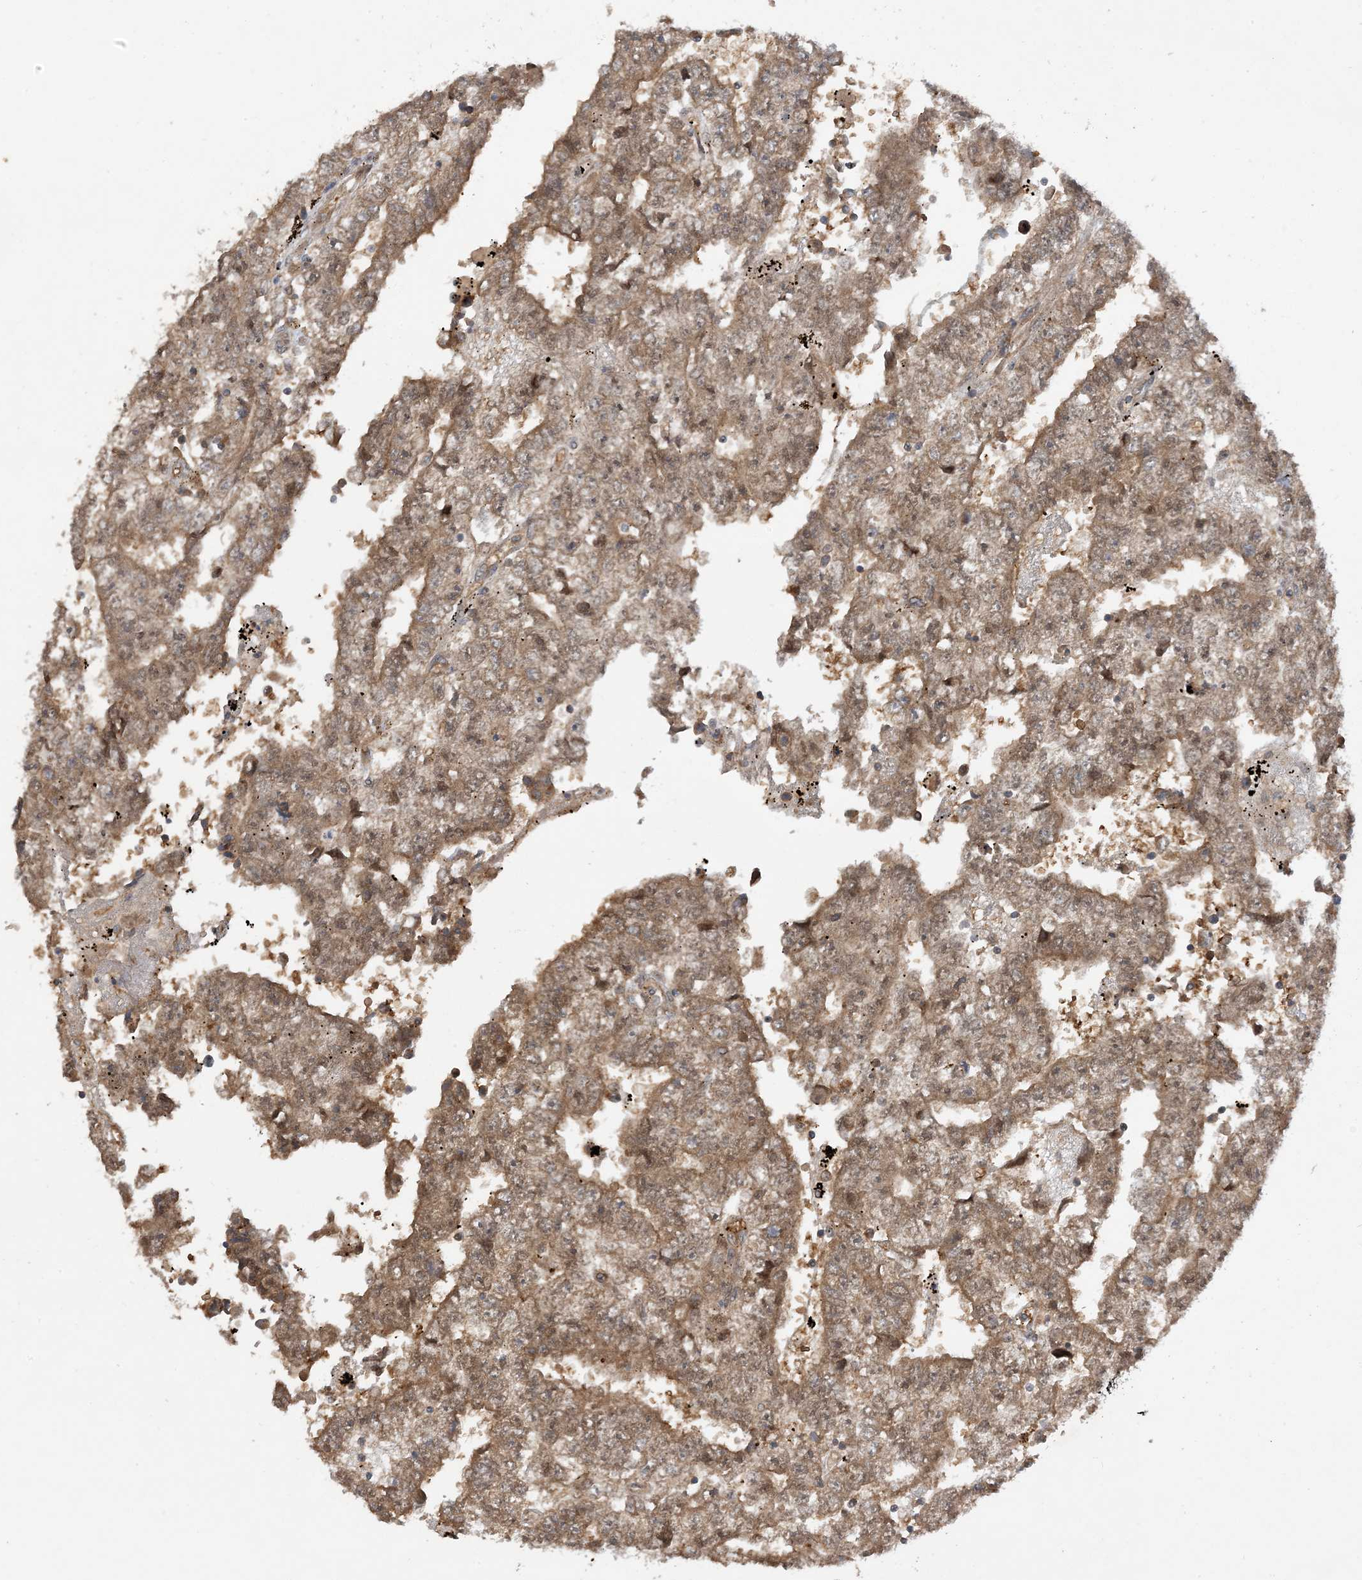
{"staining": {"intensity": "moderate", "quantity": ">75%", "location": "cytoplasmic/membranous"}, "tissue": "testis cancer", "cell_type": "Tumor cells", "image_type": "cancer", "snomed": [{"axis": "morphology", "description": "Carcinoma, Embryonal, NOS"}, {"axis": "topography", "description": "Testis"}], "caption": "The immunohistochemical stain labels moderate cytoplasmic/membranous positivity in tumor cells of testis cancer (embryonal carcinoma) tissue.", "gene": "PUSL1", "patient": {"sex": "male", "age": 25}}